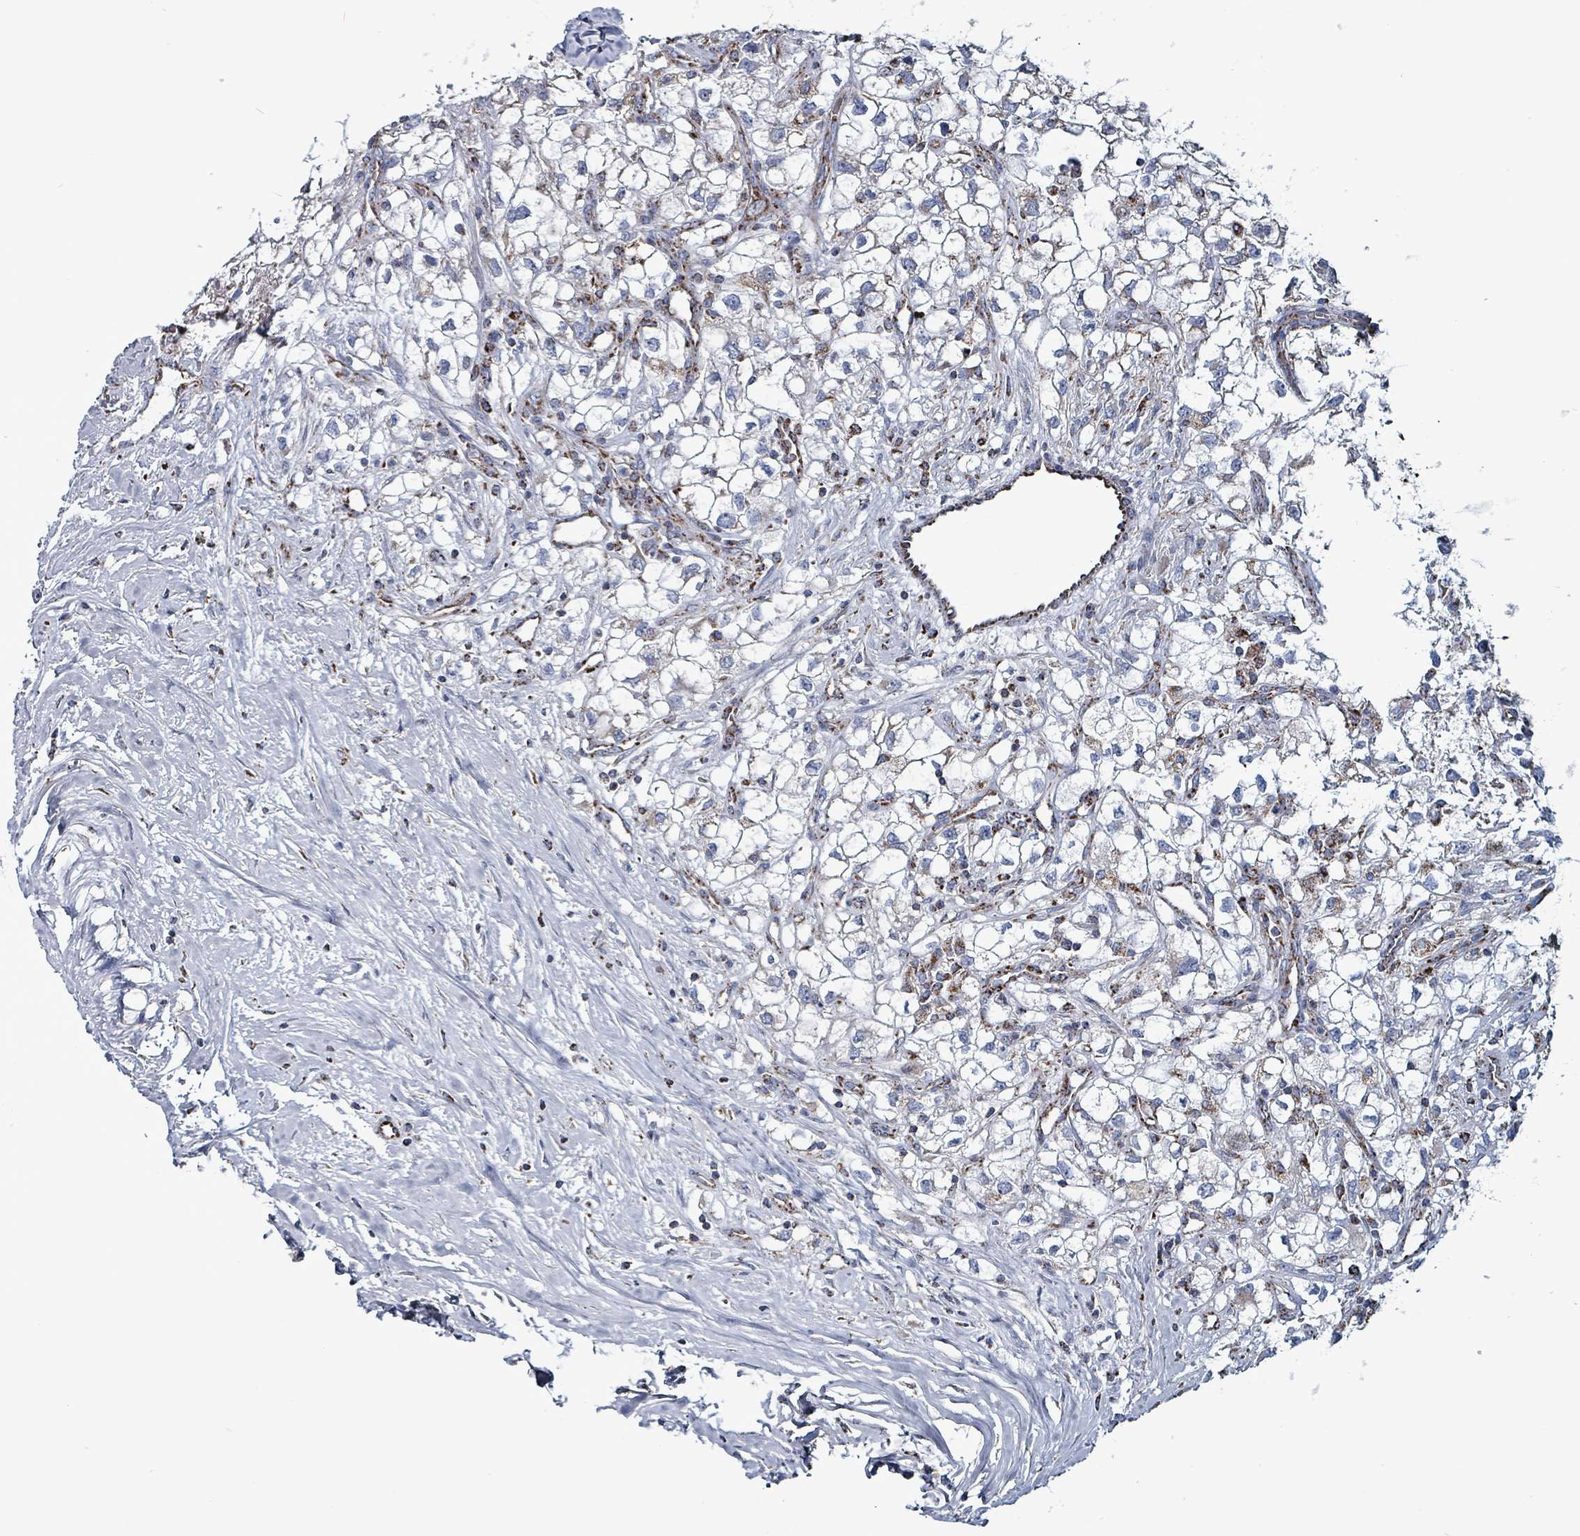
{"staining": {"intensity": "moderate", "quantity": "<25%", "location": "cytoplasmic/membranous"}, "tissue": "renal cancer", "cell_type": "Tumor cells", "image_type": "cancer", "snomed": [{"axis": "morphology", "description": "Adenocarcinoma, NOS"}, {"axis": "topography", "description": "Kidney"}], "caption": "Tumor cells reveal low levels of moderate cytoplasmic/membranous staining in approximately <25% of cells in renal cancer (adenocarcinoma).", "gene": "IDH3B", "patient": {"sex": "male", "age": 59}}